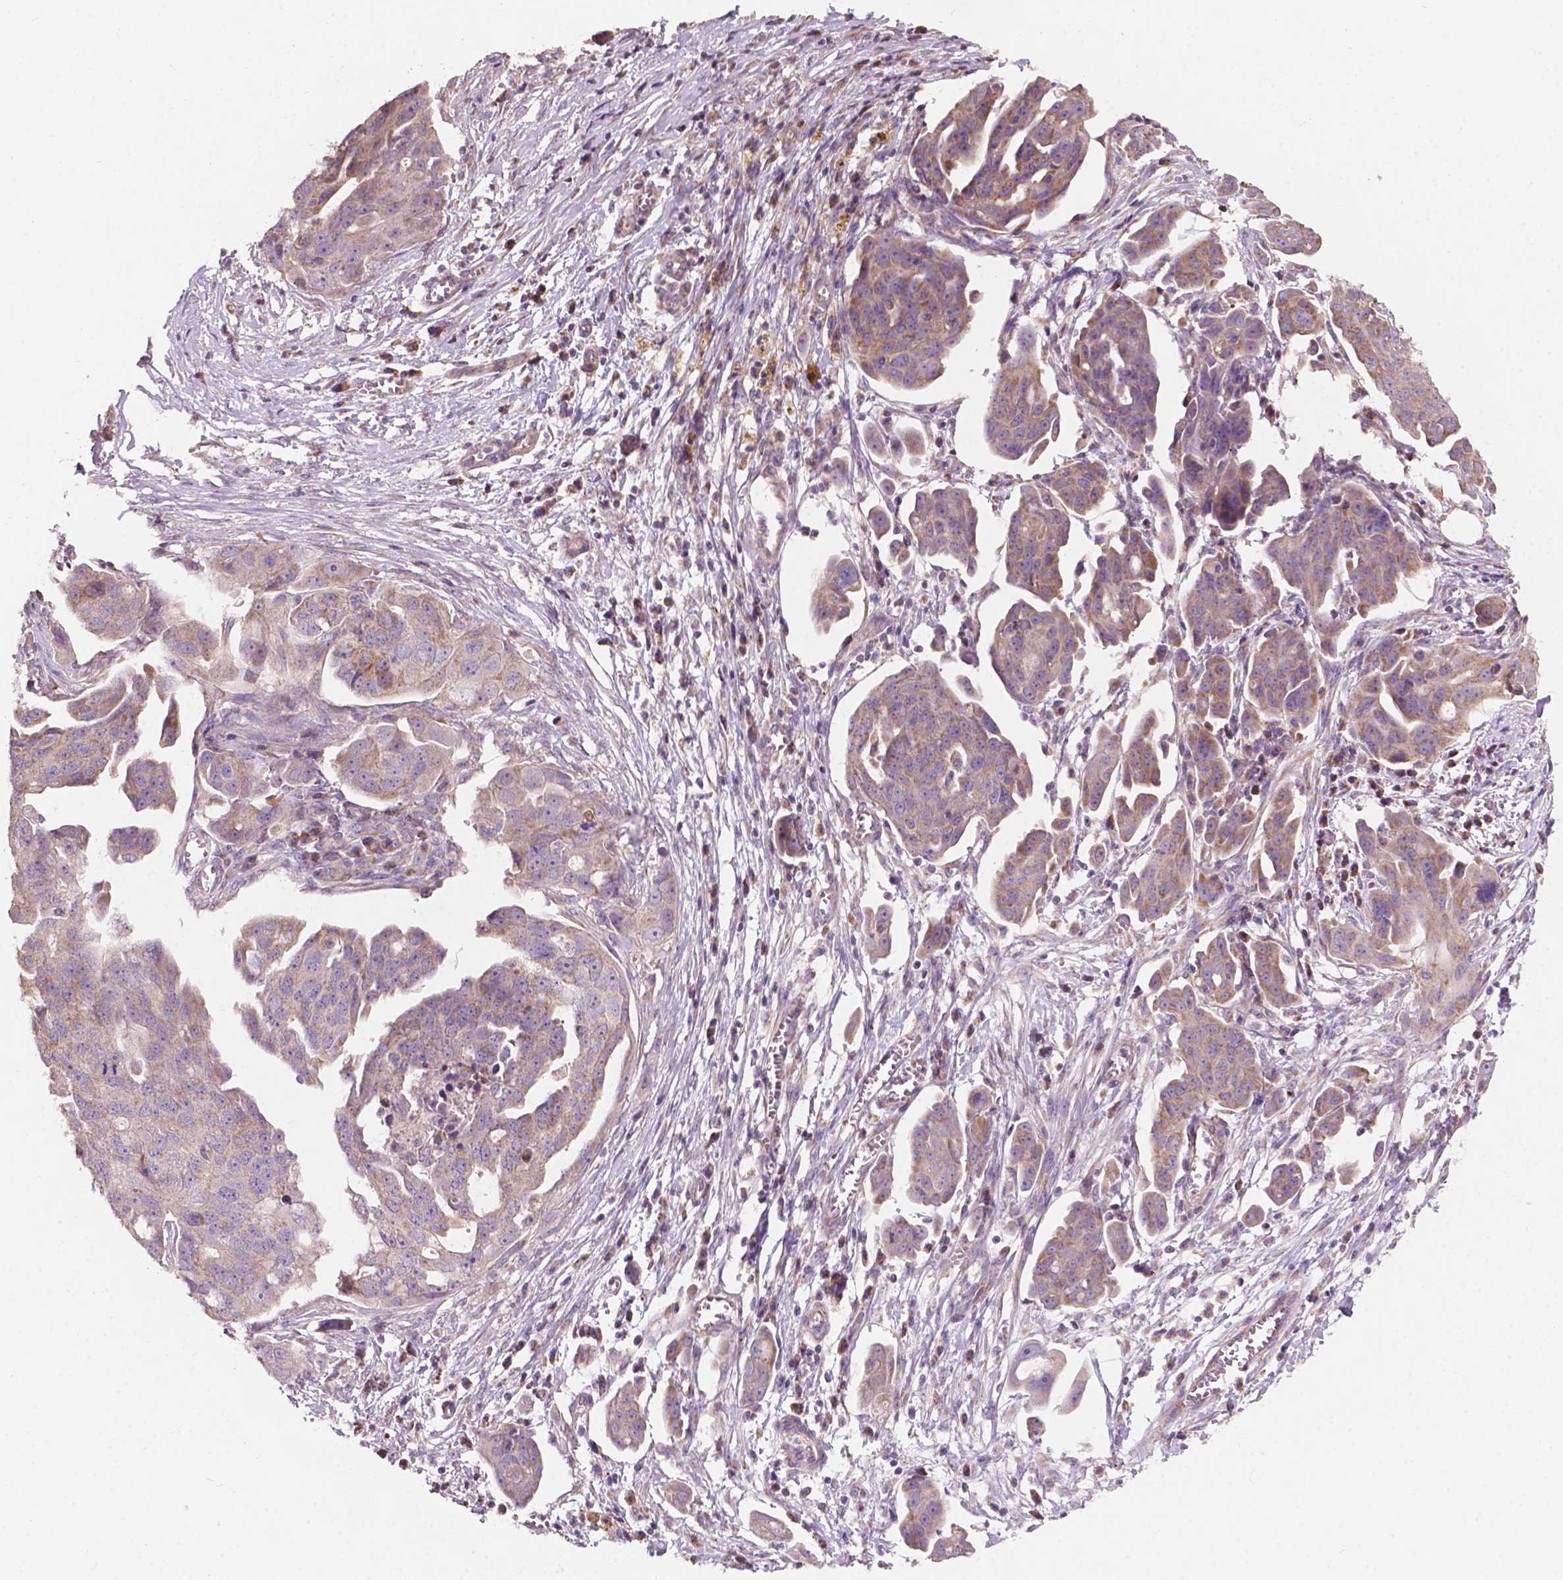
{"staining": {"intensity": "weak", "quantity": ">75%", "location": "cytoplasmic/membranous"}, "tissue": "ovarian cancer", "cell_type": "Tumor cells", "image_type": "cancer", "snomed": [{"axis": "morphology", "description": "Carcinoma, endometroid"}, {"axis": "topography", "description": "Ovary"}], "caption": "Immunohistochemical staining of ovarian cancer reveals weak cytoplasmic/membranous protein positivity in approximately >75% of tumor cells. (DAB (3,3'-diaminobenzidine) = brown stain, brightfield microscopy at high magnification).", "gene": "NDUFA10", "patient": {"sex": "female", "age": 70}}